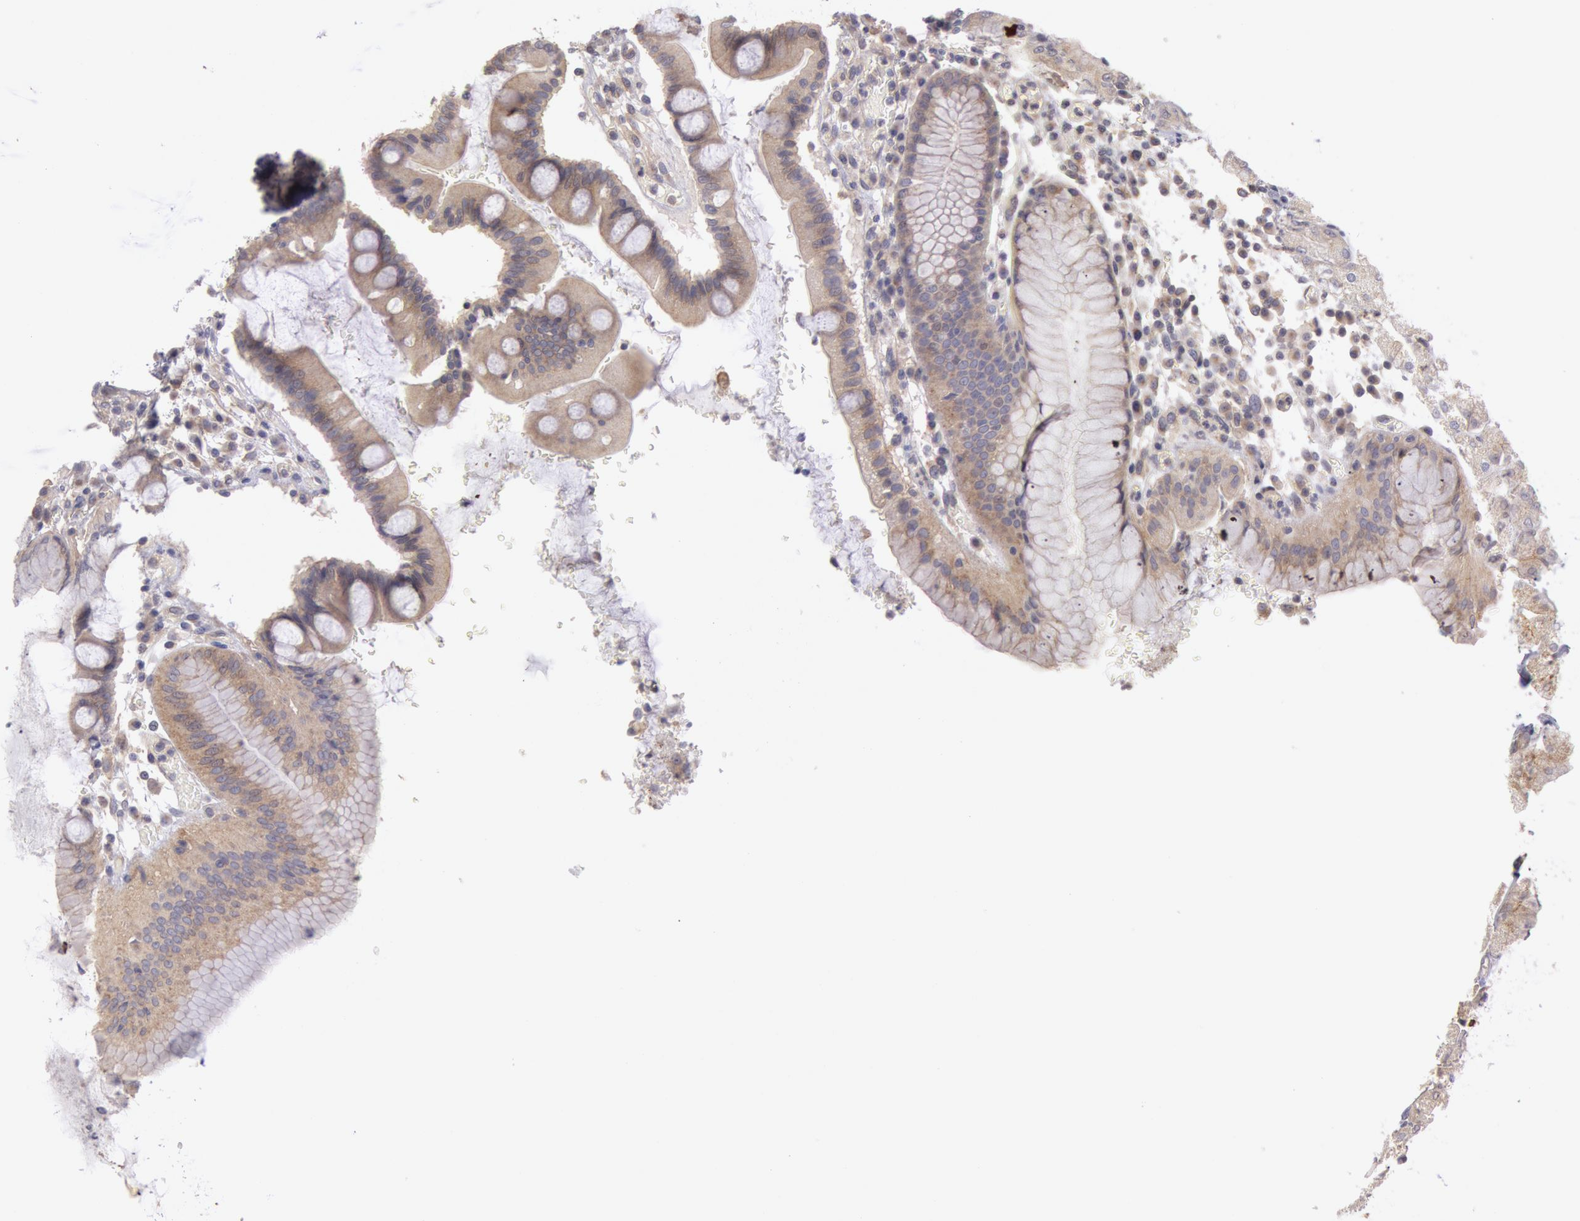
{"staining": {"intensity": "negative", "quantity": "none", "location": "none"}, "tissue": "stomach", "cell_type": "Glandular cells", "image_type": "normal", "snomed": [{"axis": "morphology", "description": "Normal tissue, NOS"}, {"axis": "topography", "description": "Stomach, lower"}], "caption": "The immunohistochemistry (IHC) histopathology image has no significant staining in glandular cells of stomach. (Brightfield microscopy of DAB immunohistochemistry (IHC) at high magnification).", "gene": "AMOTL1", "patient": {"sex": "female", "age": 73}}